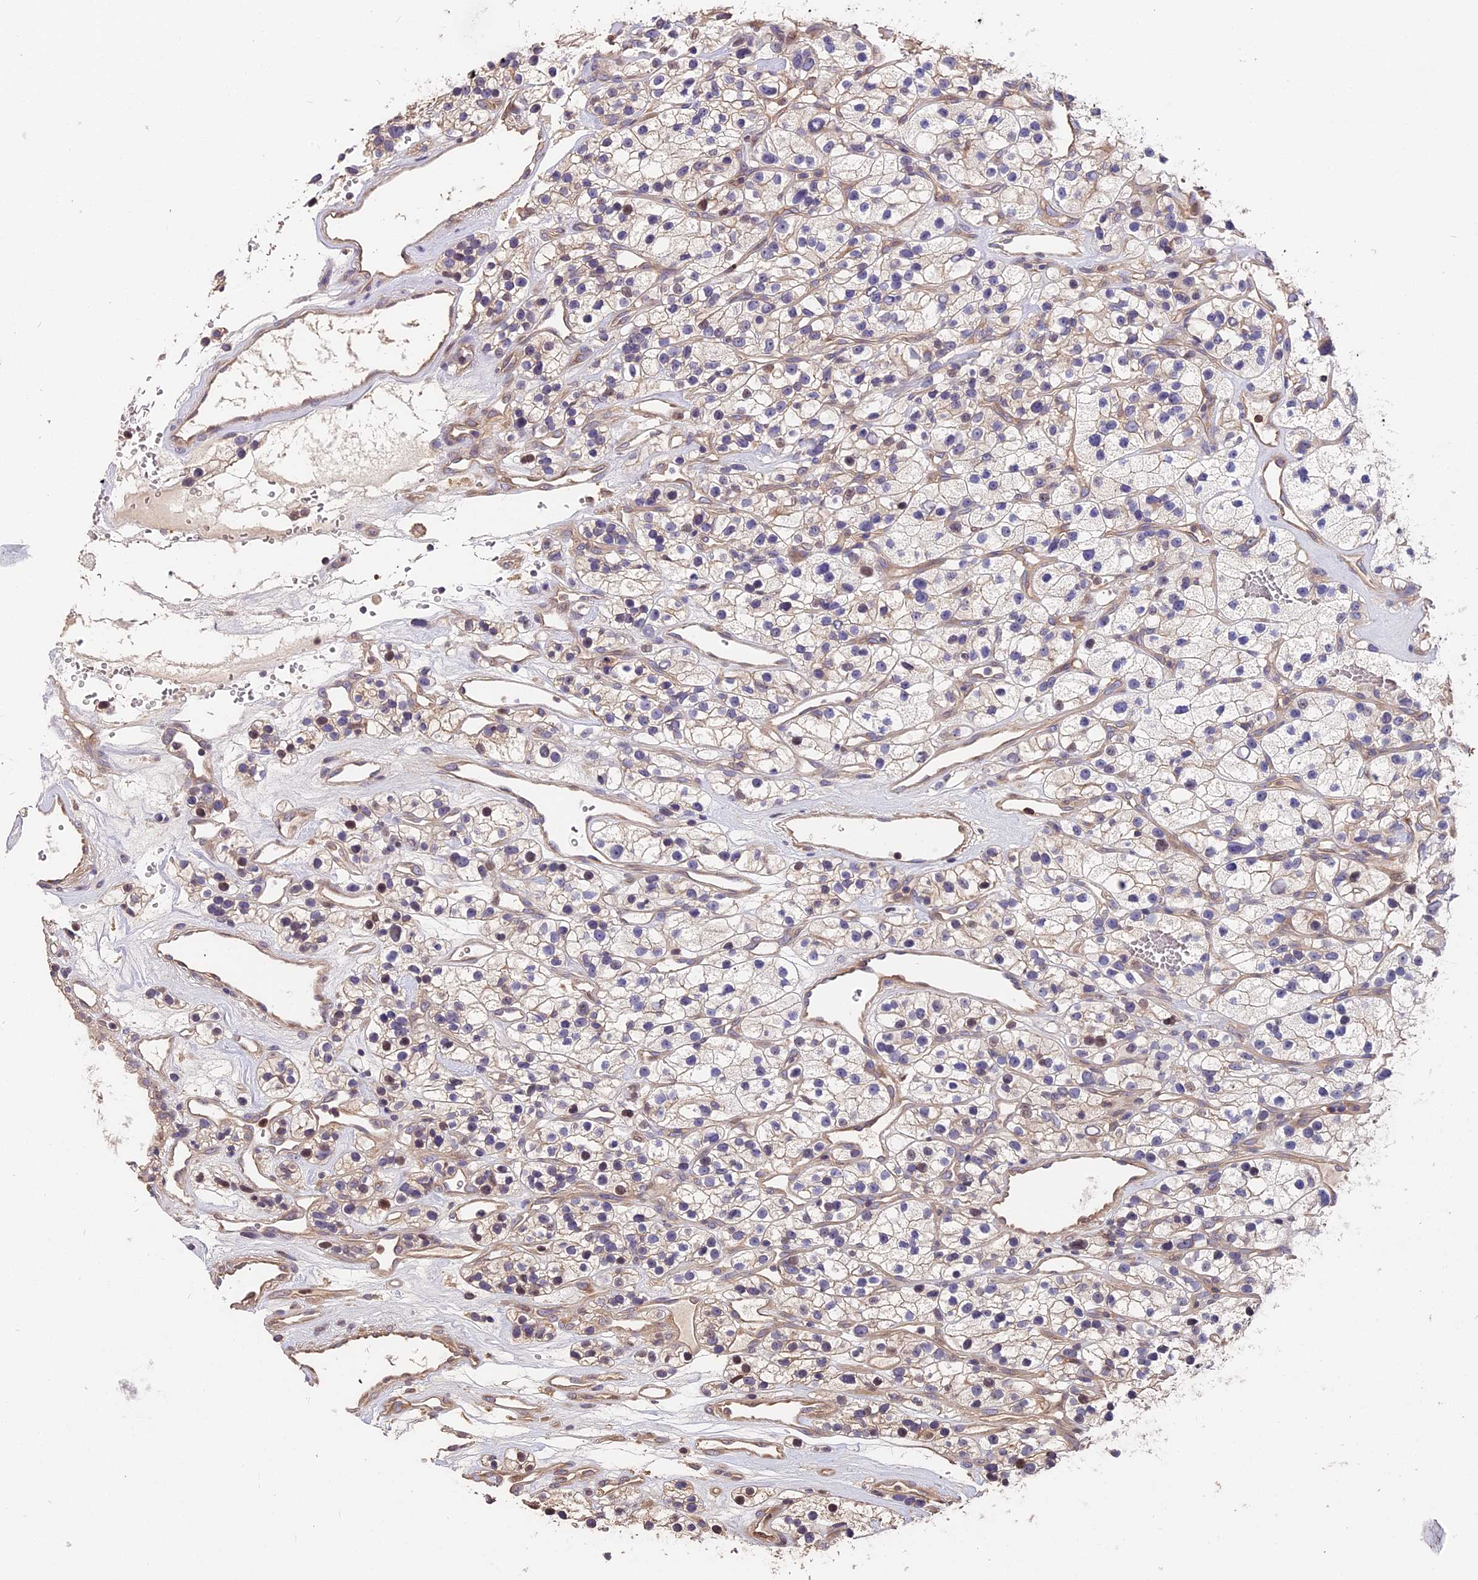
{"staining": {"intensity": "weak", "quantity": "<25%", "location": "cytoplasmic/membranous"}, "tissue": "renal cancer", "cell_type": "Tumor cells", "image_type": "cancer", "snomed": [{"axis": "morphology", "description": "Adenocarcinoma, NOS"}, {"axis": "topography", "description": "Kidney"}], "caption": "The image shows no staining of tumor cells in renal adenocarcinoma. (DAB immunohistochemistry (IHC) with hematoxylin counter stain).", "gene": "ARHGAP17", "patient": {"sex": "female", "age": 57}}